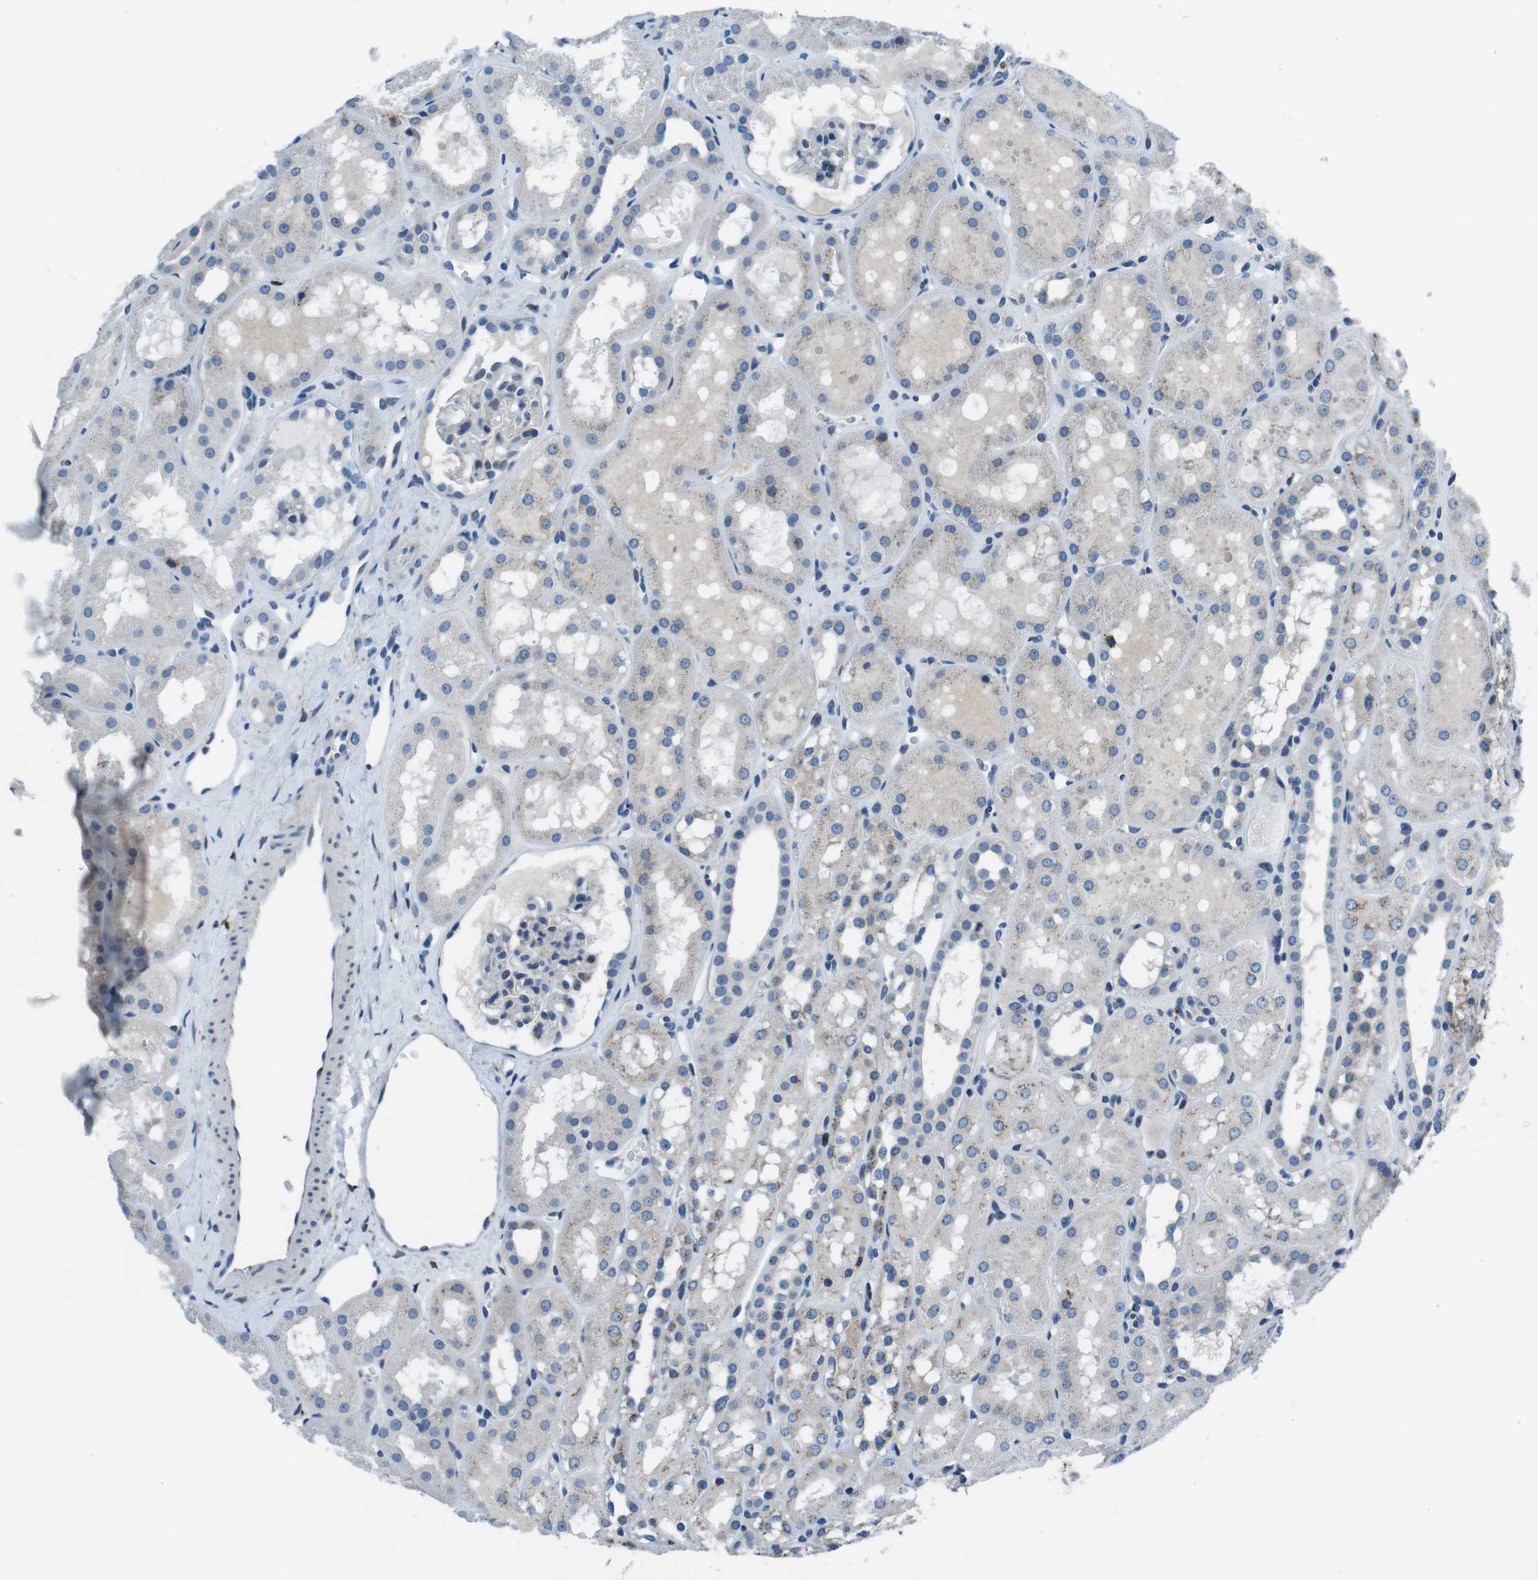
{"staining": {"intensity": "negative", "quantity": "none", "location": "none"}, "tissue": "kidney", "cell_type": "Cells in glomeruli", "image_type": "normal", "snomed": [{"axis": "morphology", "description": "Normal tissue, NOS"}, {"axis": "topography", "description": "Kidney"}, {"axis": "topography", "description": "Urinary bladder"}], "caption": "High power microscopy image of an immunohistochemistry image of normal kidney, revealing no significant expression in cells in glomeruli.", "gene": "NUCB2", "patient": {"sex": "male", "age": 16}}